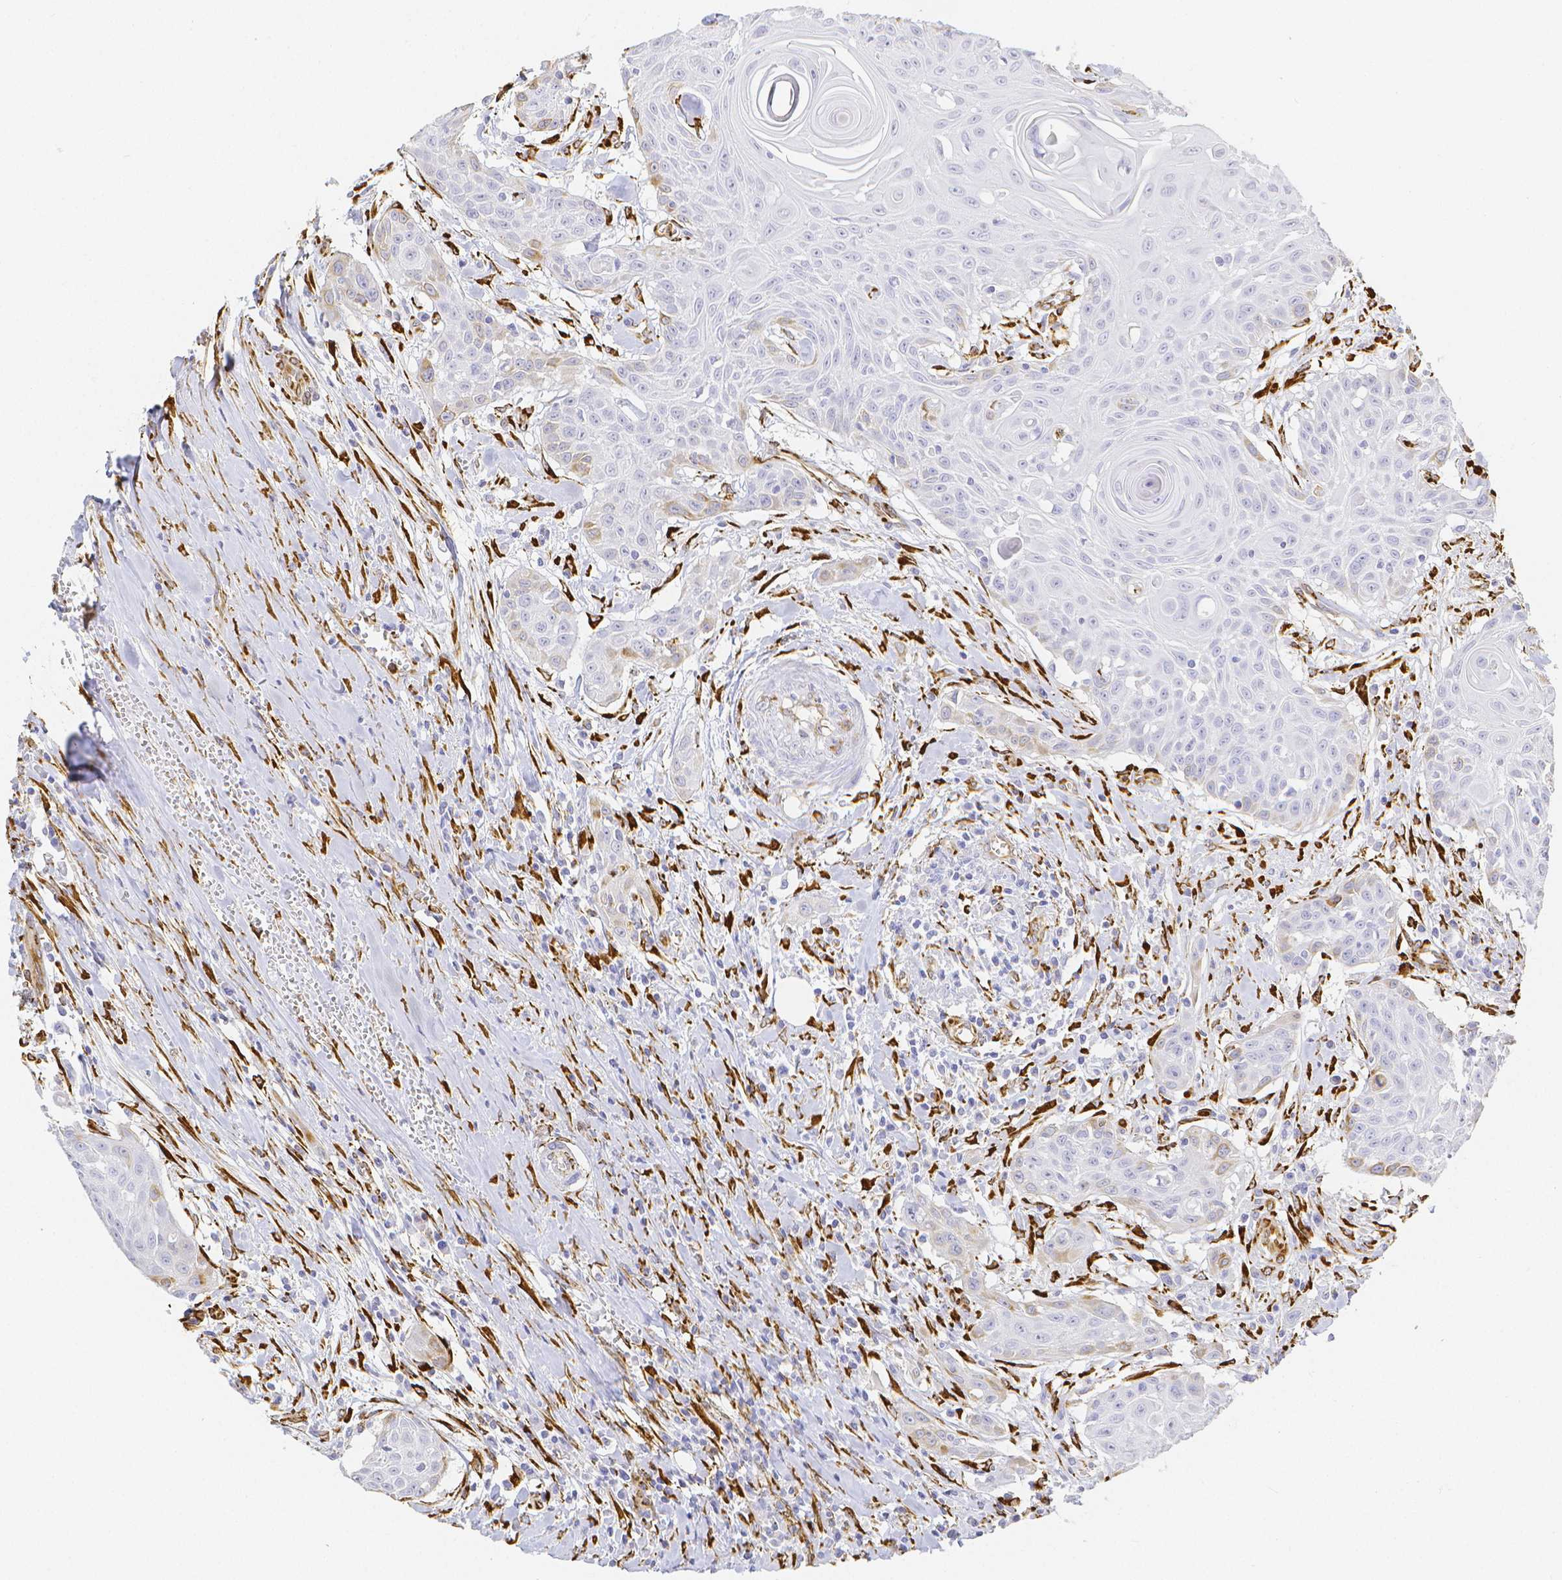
{"staining": {"intensity": "weak", "quantity": "<25%", "location": "cytoplasmic/membranous"}, "tissue": "head and neck cancer", "cell_type": "Tumor cells", "image_type": "cancer", "snomed": [{"axis": "morphology", "description": "Squamous cell carcinoma, NOS"}, {"axis": "topography", "description": "Lymph node"}, {"axis": "topography", "description": "Salivary gland"}, {"axis": "topography", "description": "Head-Neck"}], "caption": "The image displays no staining of tumor cells in head and neck cancer. Brightfield microscopy of immunohistochemistry (IHC) stained with DAB (brown) and hematoxylin (blue), captured at high magnification.", "gene": "SMURF1", "patient": {"sex": "female", "age": 74}}